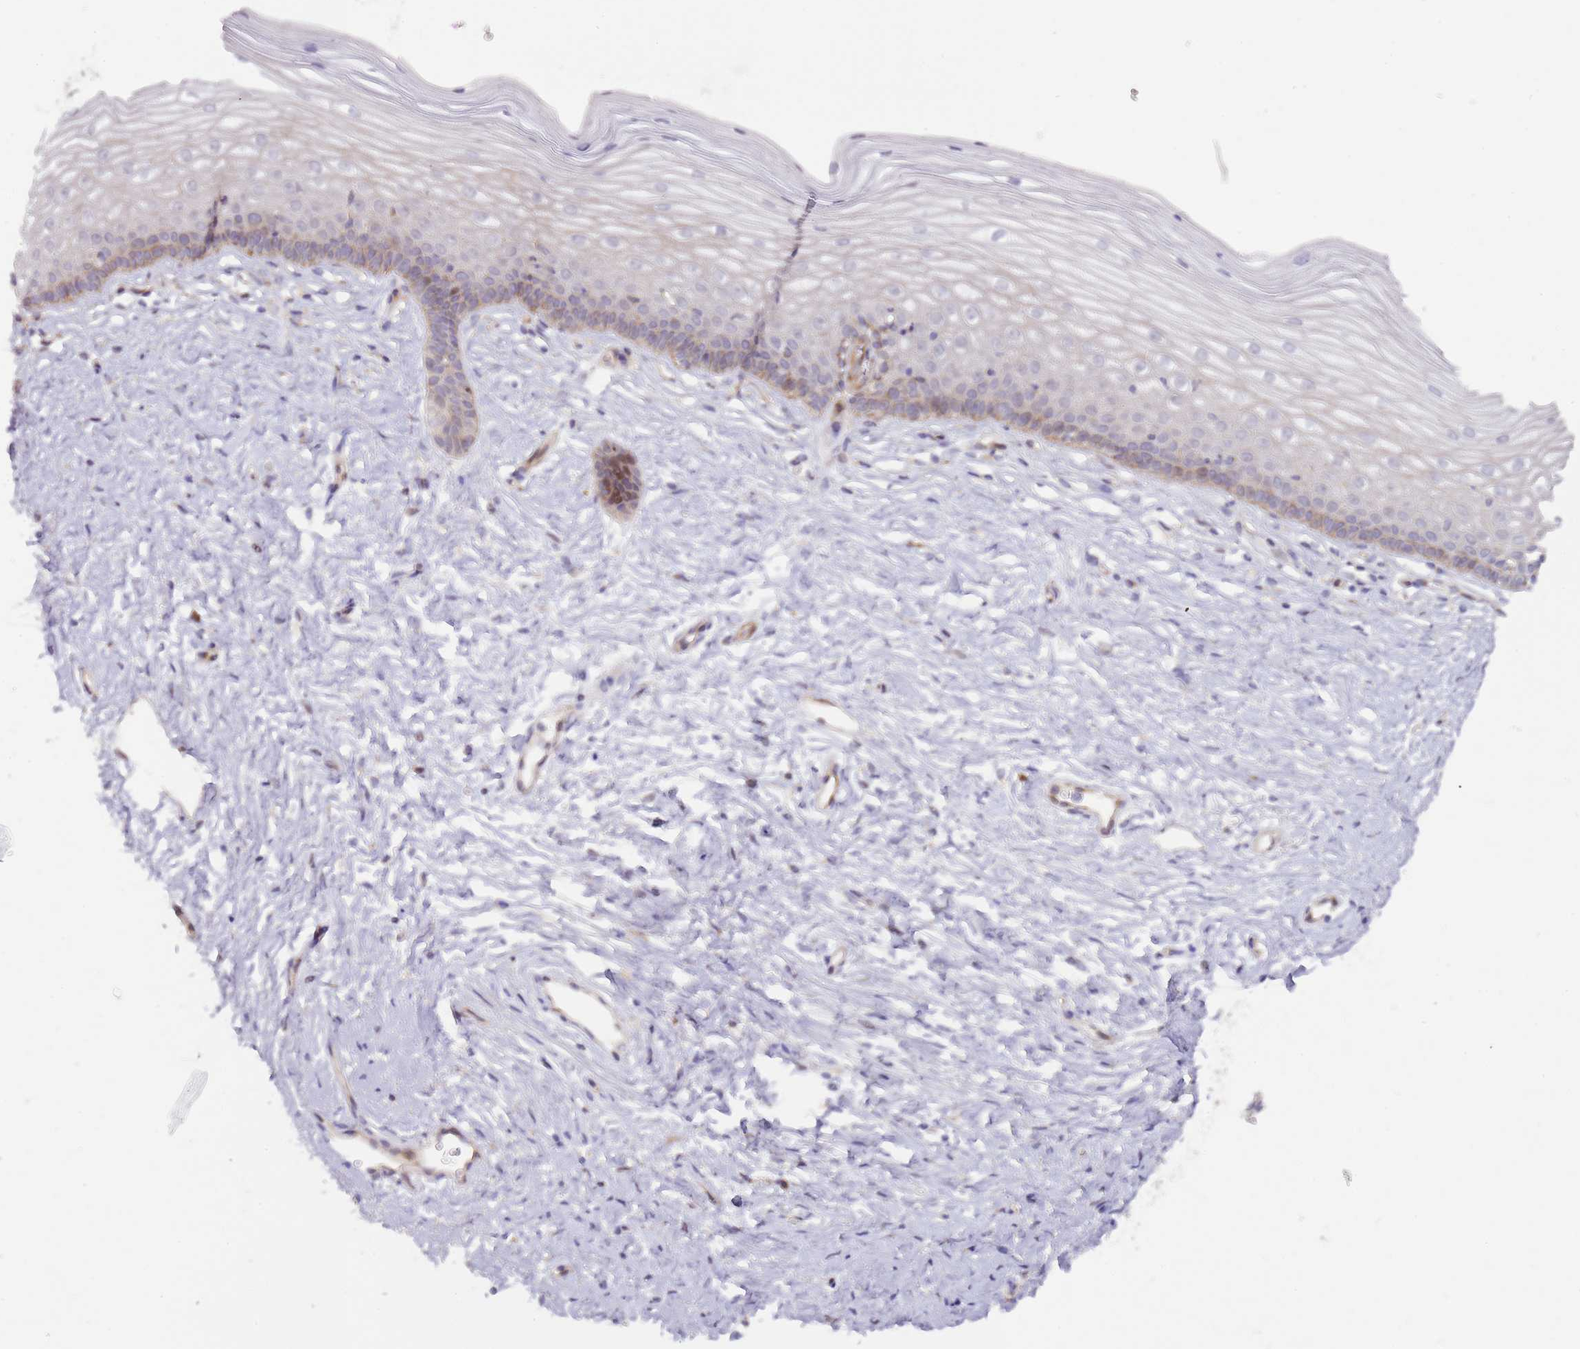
{"staining": {"intensity": "negative", "quantity": "none", "location": "none"}, "tissue": "cervix", "cell_type": "Glandular cells", "image_type": "normal", "snomed": [{"axis": "morphology", "description": "Normal tissue, NOS"}, {"axis": "topography", "description": "Cervix"}], "caption": "DAB (3,3'-diaminobenzidine) immunohistochemical staining of benign human cervix reveals no significant staining in glandular cells.", "gene": "GRAP", "patient": {"sex": "female", "age": 40}}